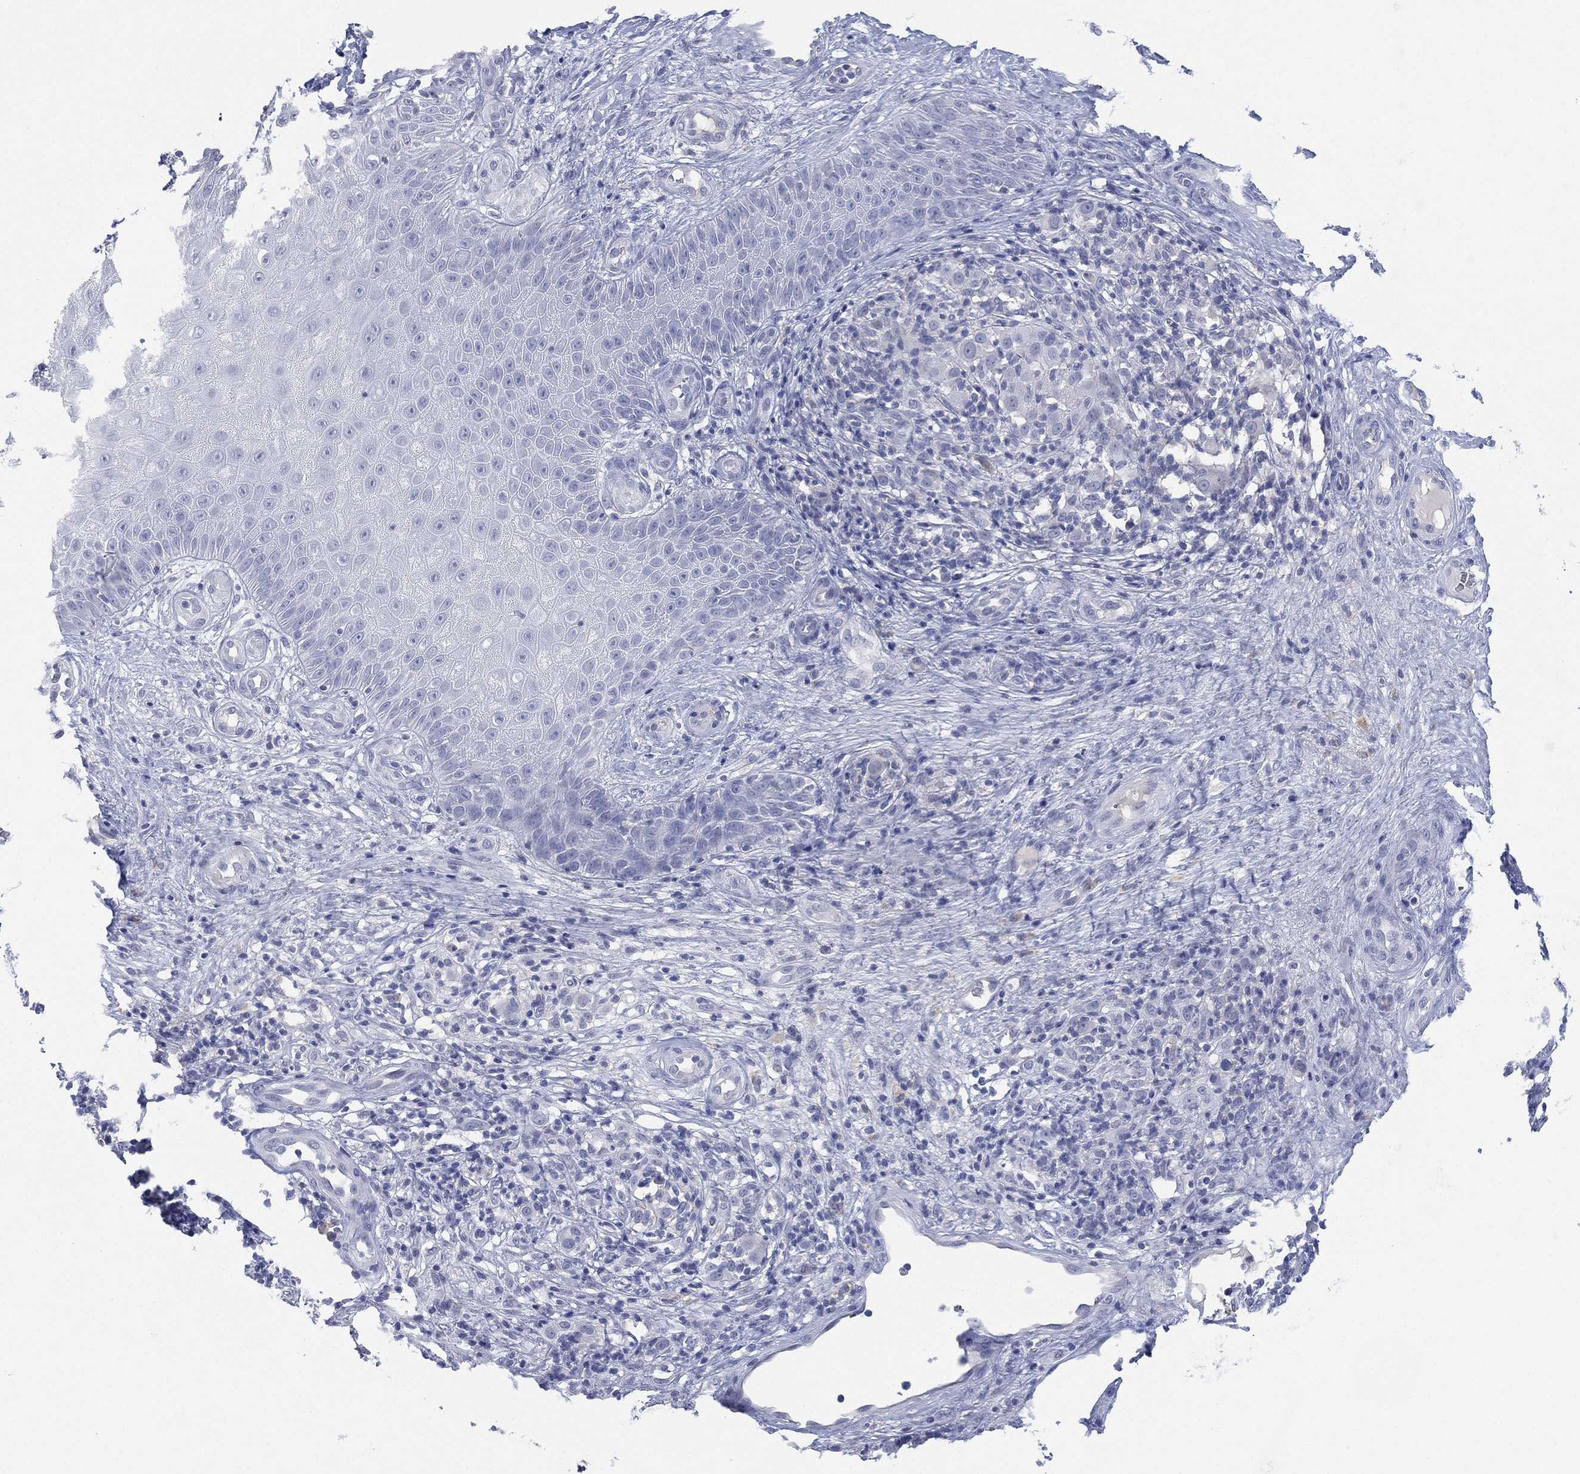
{"staining": {"intensity": "negative", "quantity": "none", "location": "none"}, "tissue": "melanoma", "cell_type": "Tumor cells", "image_type": "cancer", "snomed": [{"axis": "morphology", "description": "Malignant melanoma, NOS"}, {"axis": "topography", "description": "Skin"}], "caption": "Malignant melanoma was stained to show a protein in brown. There is no significant staining in tumor cells.", "gene": "KRT35", "patient": {"sex": "female", "age": 87}}